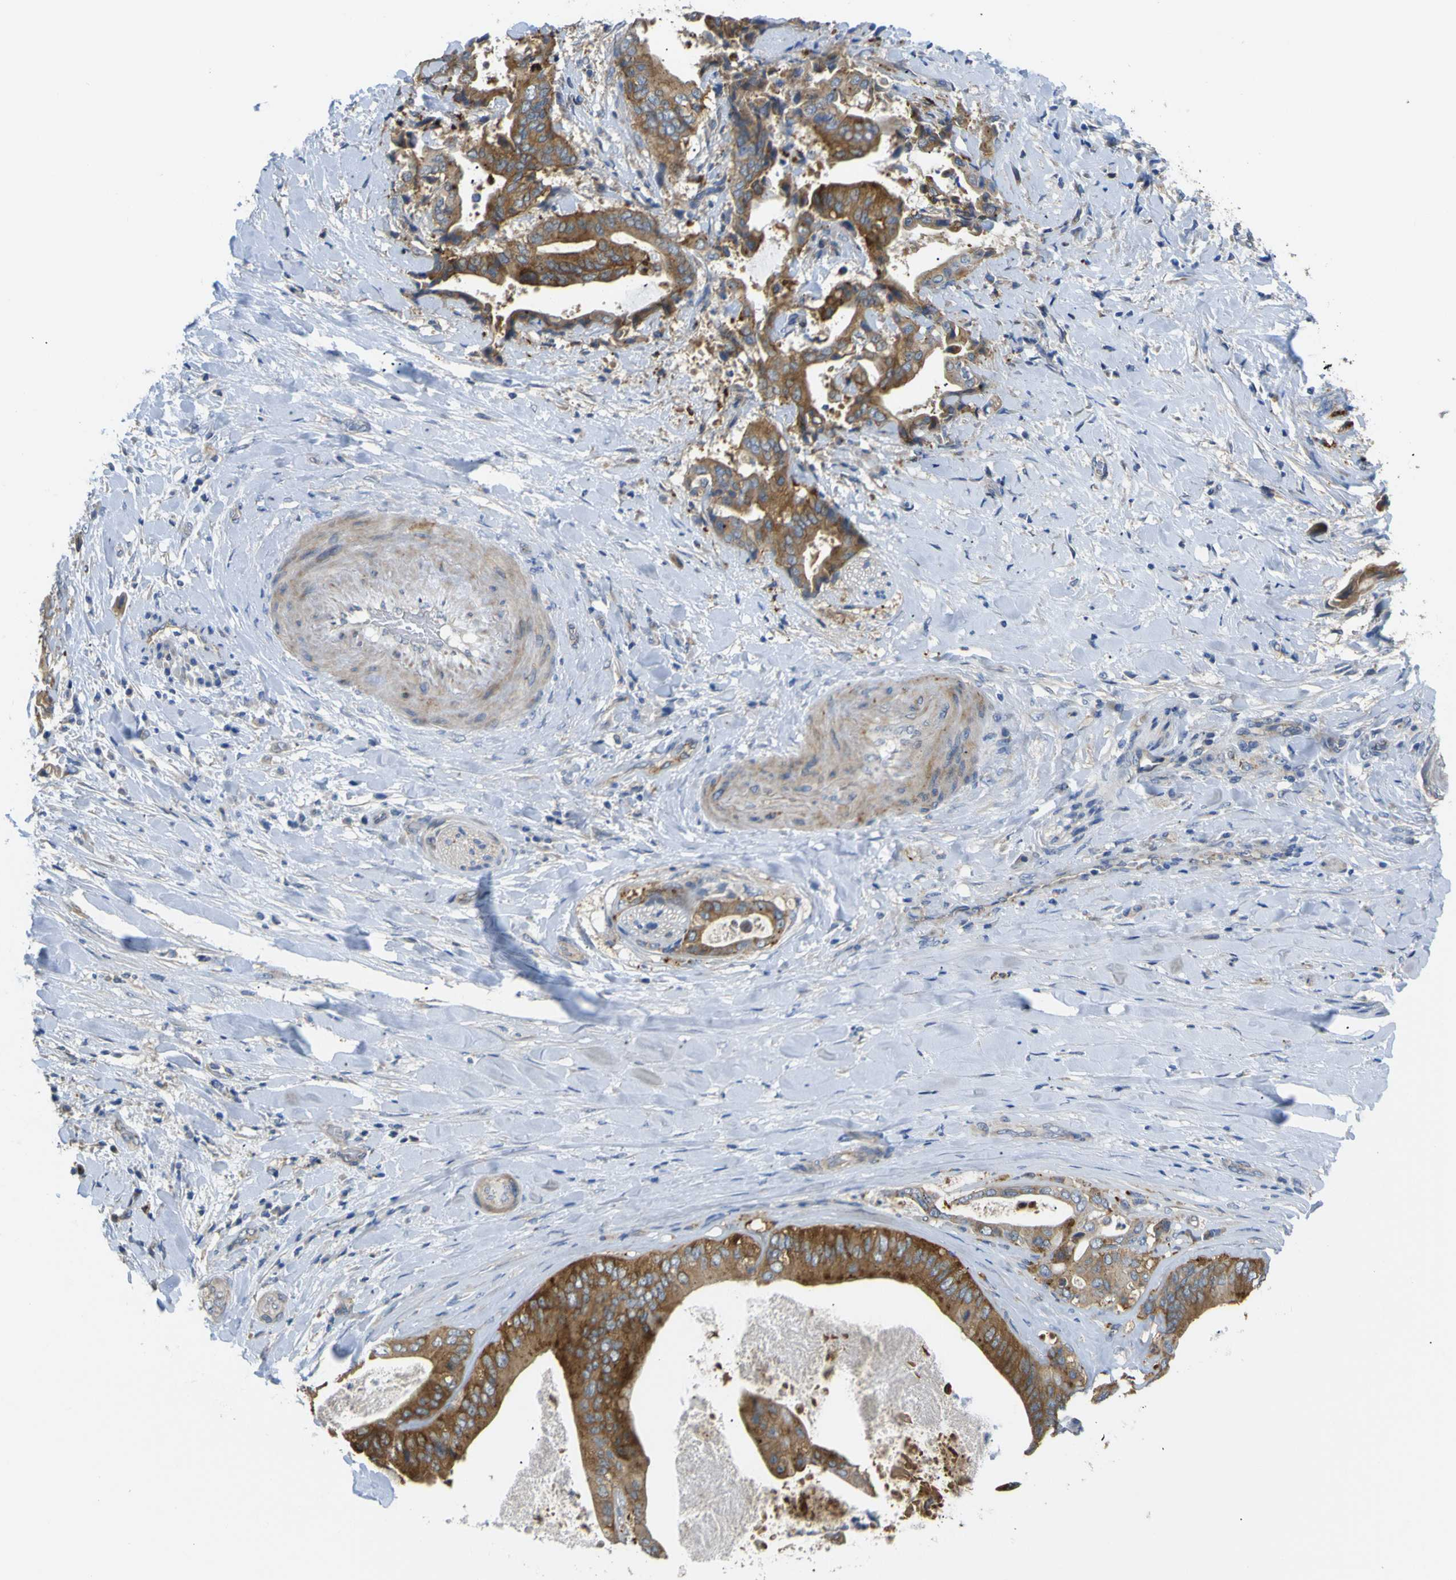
{"staining": {"intensity": "moderate", "quantity": ">75%", "location": "cytoplasmic/membranous"}, "tissue": "liver cancer", "cell_type": "Tumor cells", "image_type": "cancer", "snomed": [{"axis": "morphology", "description": "Cholangiocarcinoma"}, {"axis": "topography", "description": "Liver"}], "caption": "Liver cancer (cholangiocarcinoma) stained with IHC demonstrates moderate cytoplasmic/membranous expression in about >75% of tumor cells. Nuclei are stained in blue.", "gene": "SYPL1", "patient": {"sex": "male", "age": 58}}